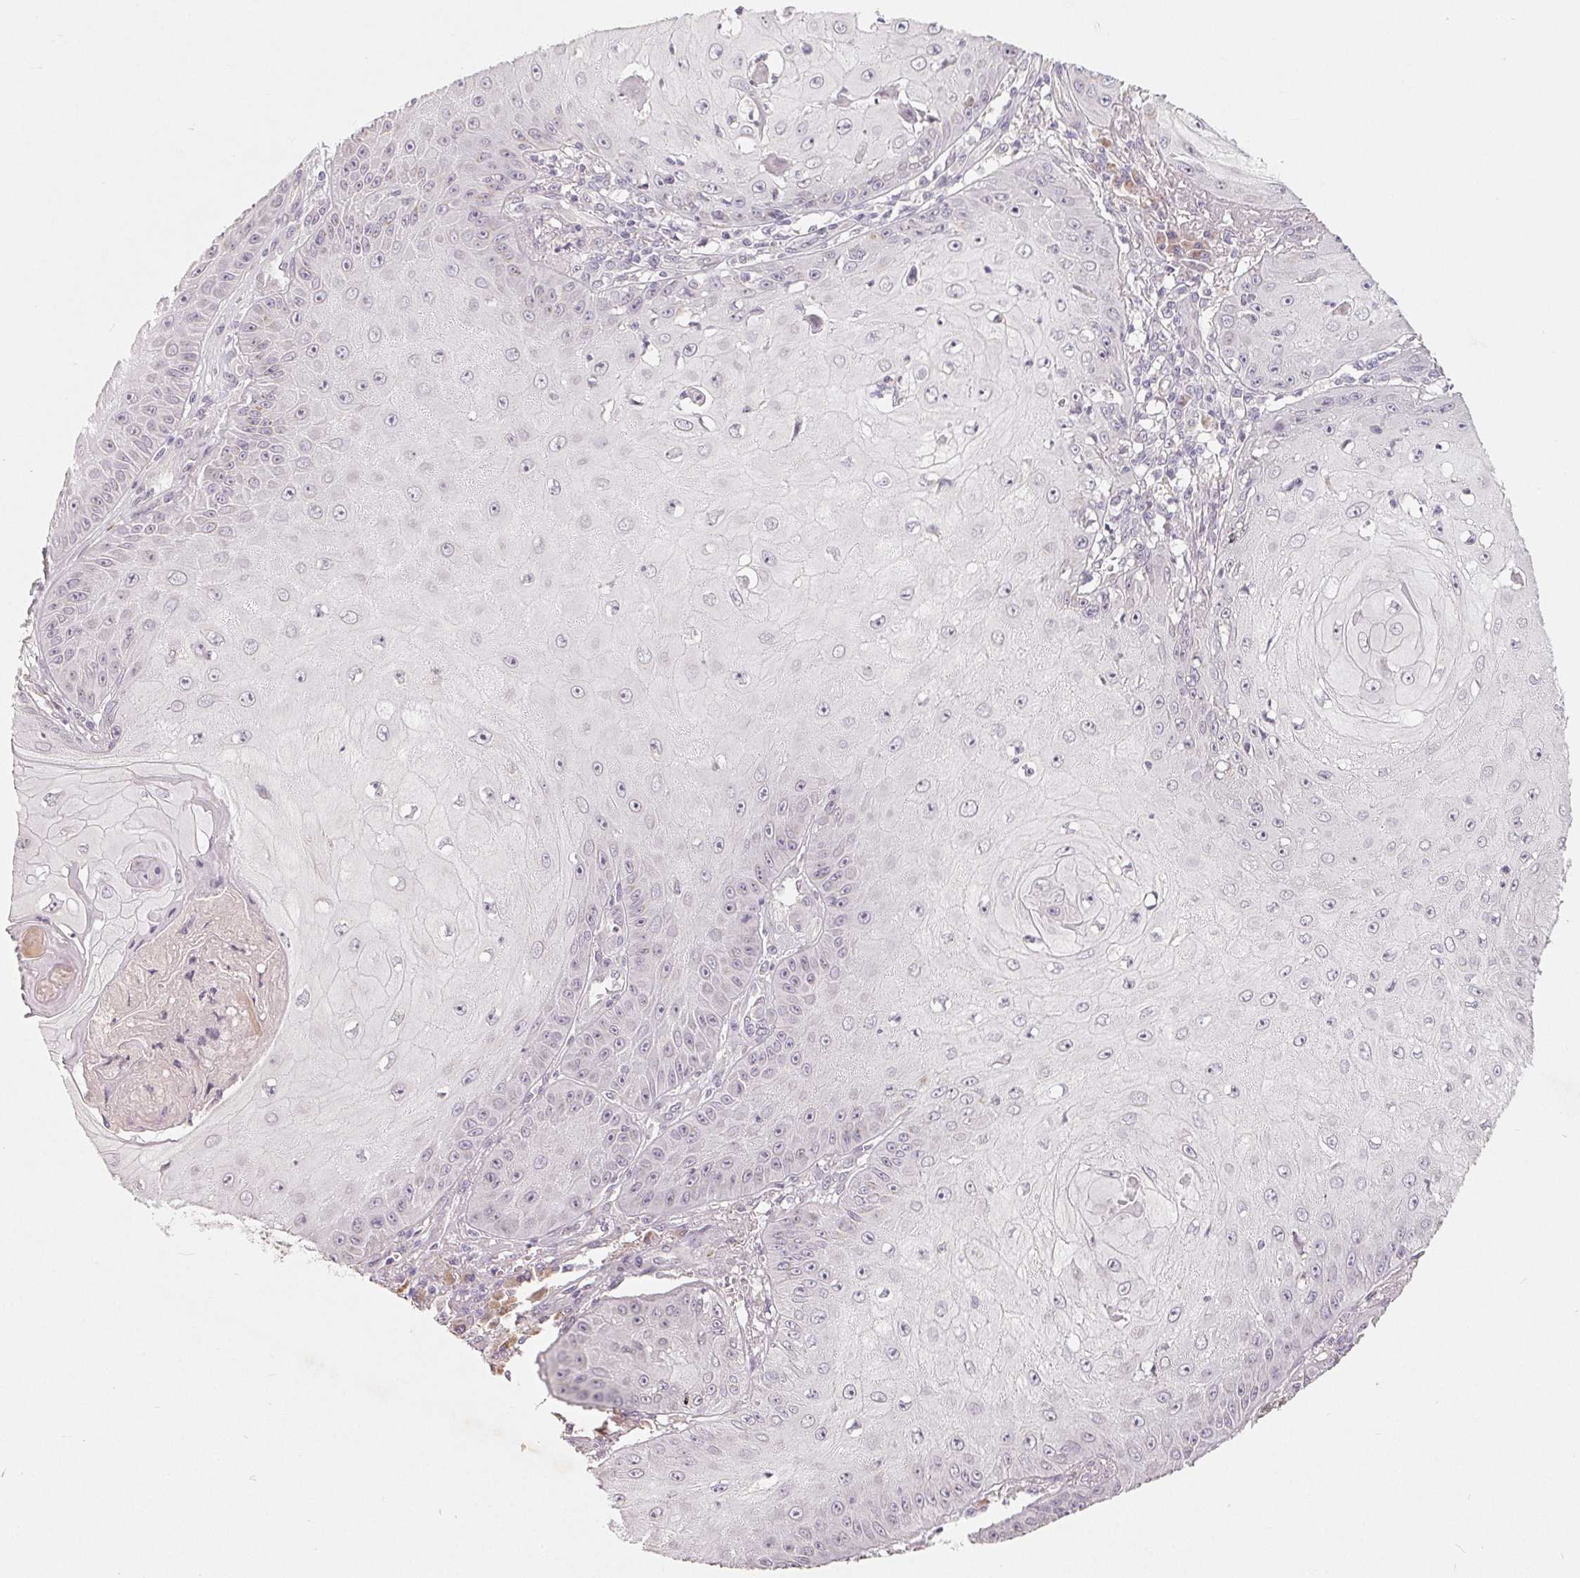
{"staining": {"intensity": "weak", "quantity": "<25%", "location": "nuclear"}, "tissue": "skin cancer", "cell_type": "Tumor cells", "image_type": "cancer", "snomed": [{"axis": "morphology", "description": "Squamous cell carcinoma, NOS"}, {"axis": "topography", "description": "Skin"}], "caption": "Tumor cells show no significant protein expression in skin cancer.", "gene": "TMSB15B", "patient": {"sex": "male", "age": 70}}